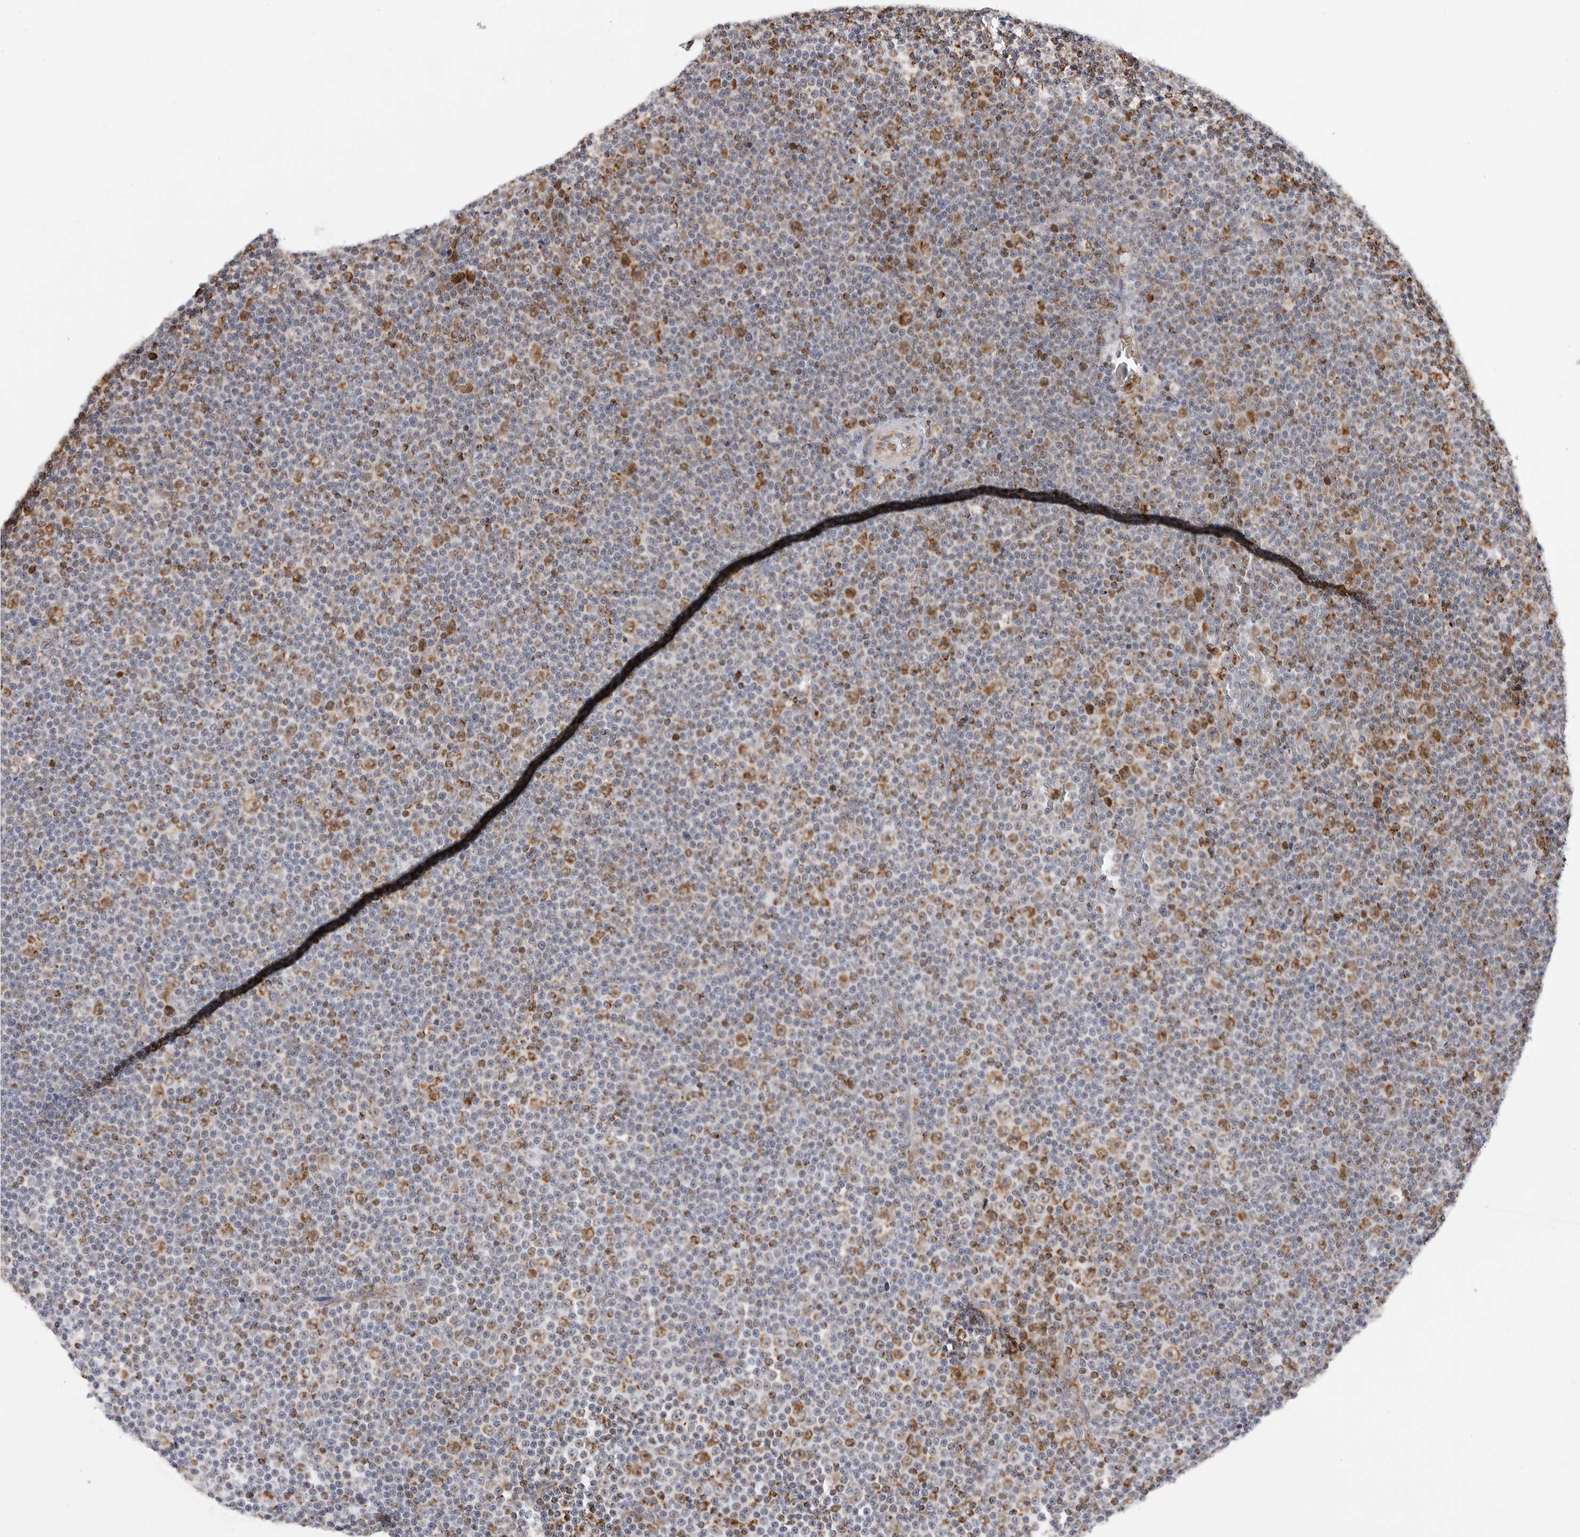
{"staining": {"intensity": "moderate", "quantity": "25%-75%", "location": "cytoplasmic/membranous"}, "tissue": "lymphoma", "cell_type": "Tumor cells", "image_type": "cancer", "snomed": [{"axis": "morphology", "description": "Malignant lymphoma, non-Hodgkin's type, Low grade"}, {"axis": "topography", "description": "Lymph node"}], "caption": "Immunohistochemistry staining of malignant lymphoma, non-Hodgkin's type (low-grade), which demonstrates medium levels of moderate cytoplasmic/membranous positivity in about 25%-75% of tumor cells indicating moderate cytoplasmic/membranous protein positivity. The staining was performed using DAB (brown) for protein detection and nuclei were counterstained in hematoxylin (blue).", "gene": "COX5A", "patient": {"sex": "female", "age": 67}}